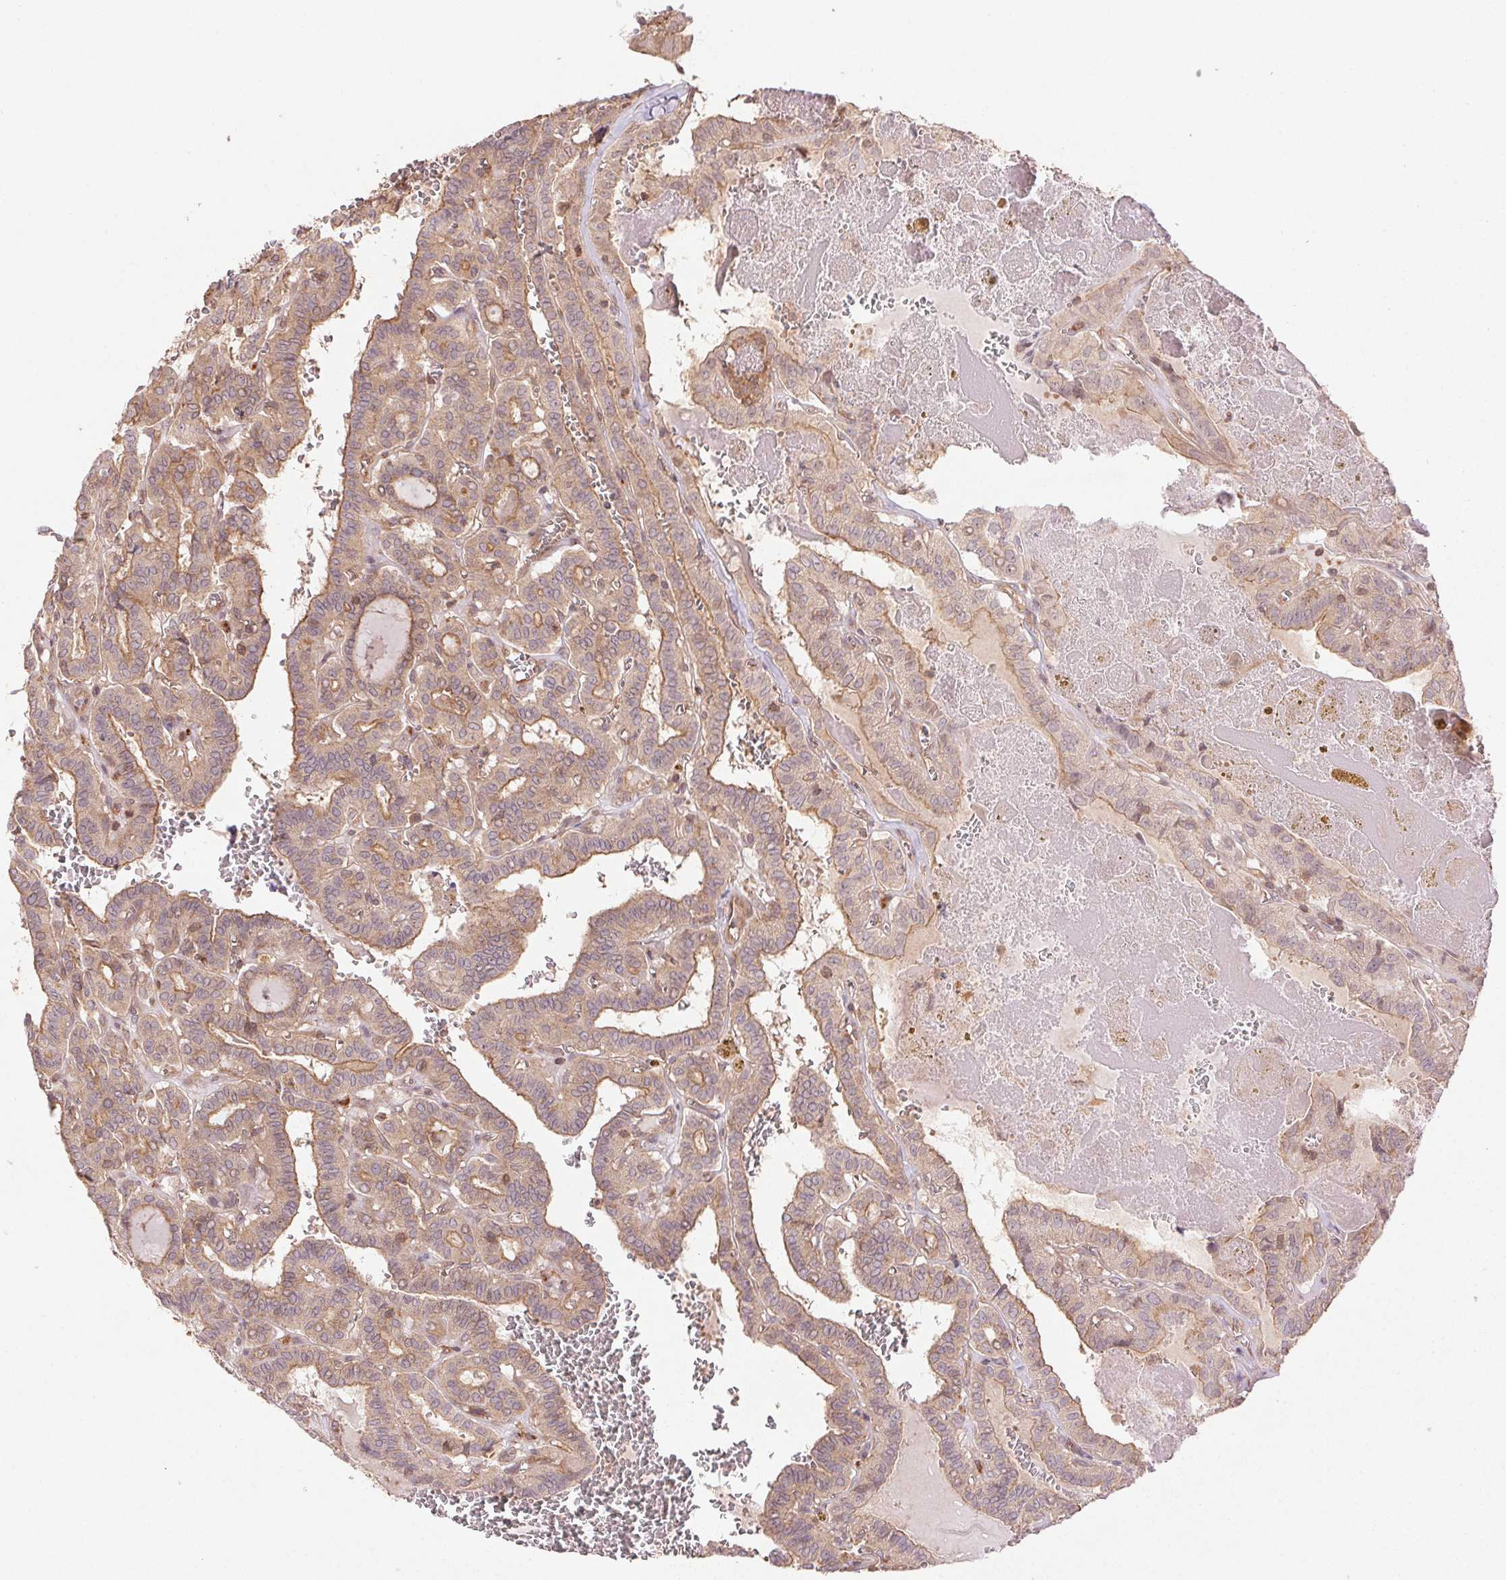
{"staining": {"intensity": "moderate", "quantity": ">75%", "location": "cytoplasmic/membranous"}, "tissue": "thyroid cancer", "cell_type": "Tumor cells", "image_type": "cancer", "snomed": [{"axis": "morphology", "description": "Papillary adenocarcinoma, NOS"}, {"axis": "topography", "description": "Thyroid gland"}], "caption": "Human thyroid papillary adenocarcinoma stained for a protein (brown) shows moderate cytoplasmic/membranous positive expression in about >75% of tumor cells.", "gene": "TUBA3D", "patient": {"sex": "female", "age": 21}}